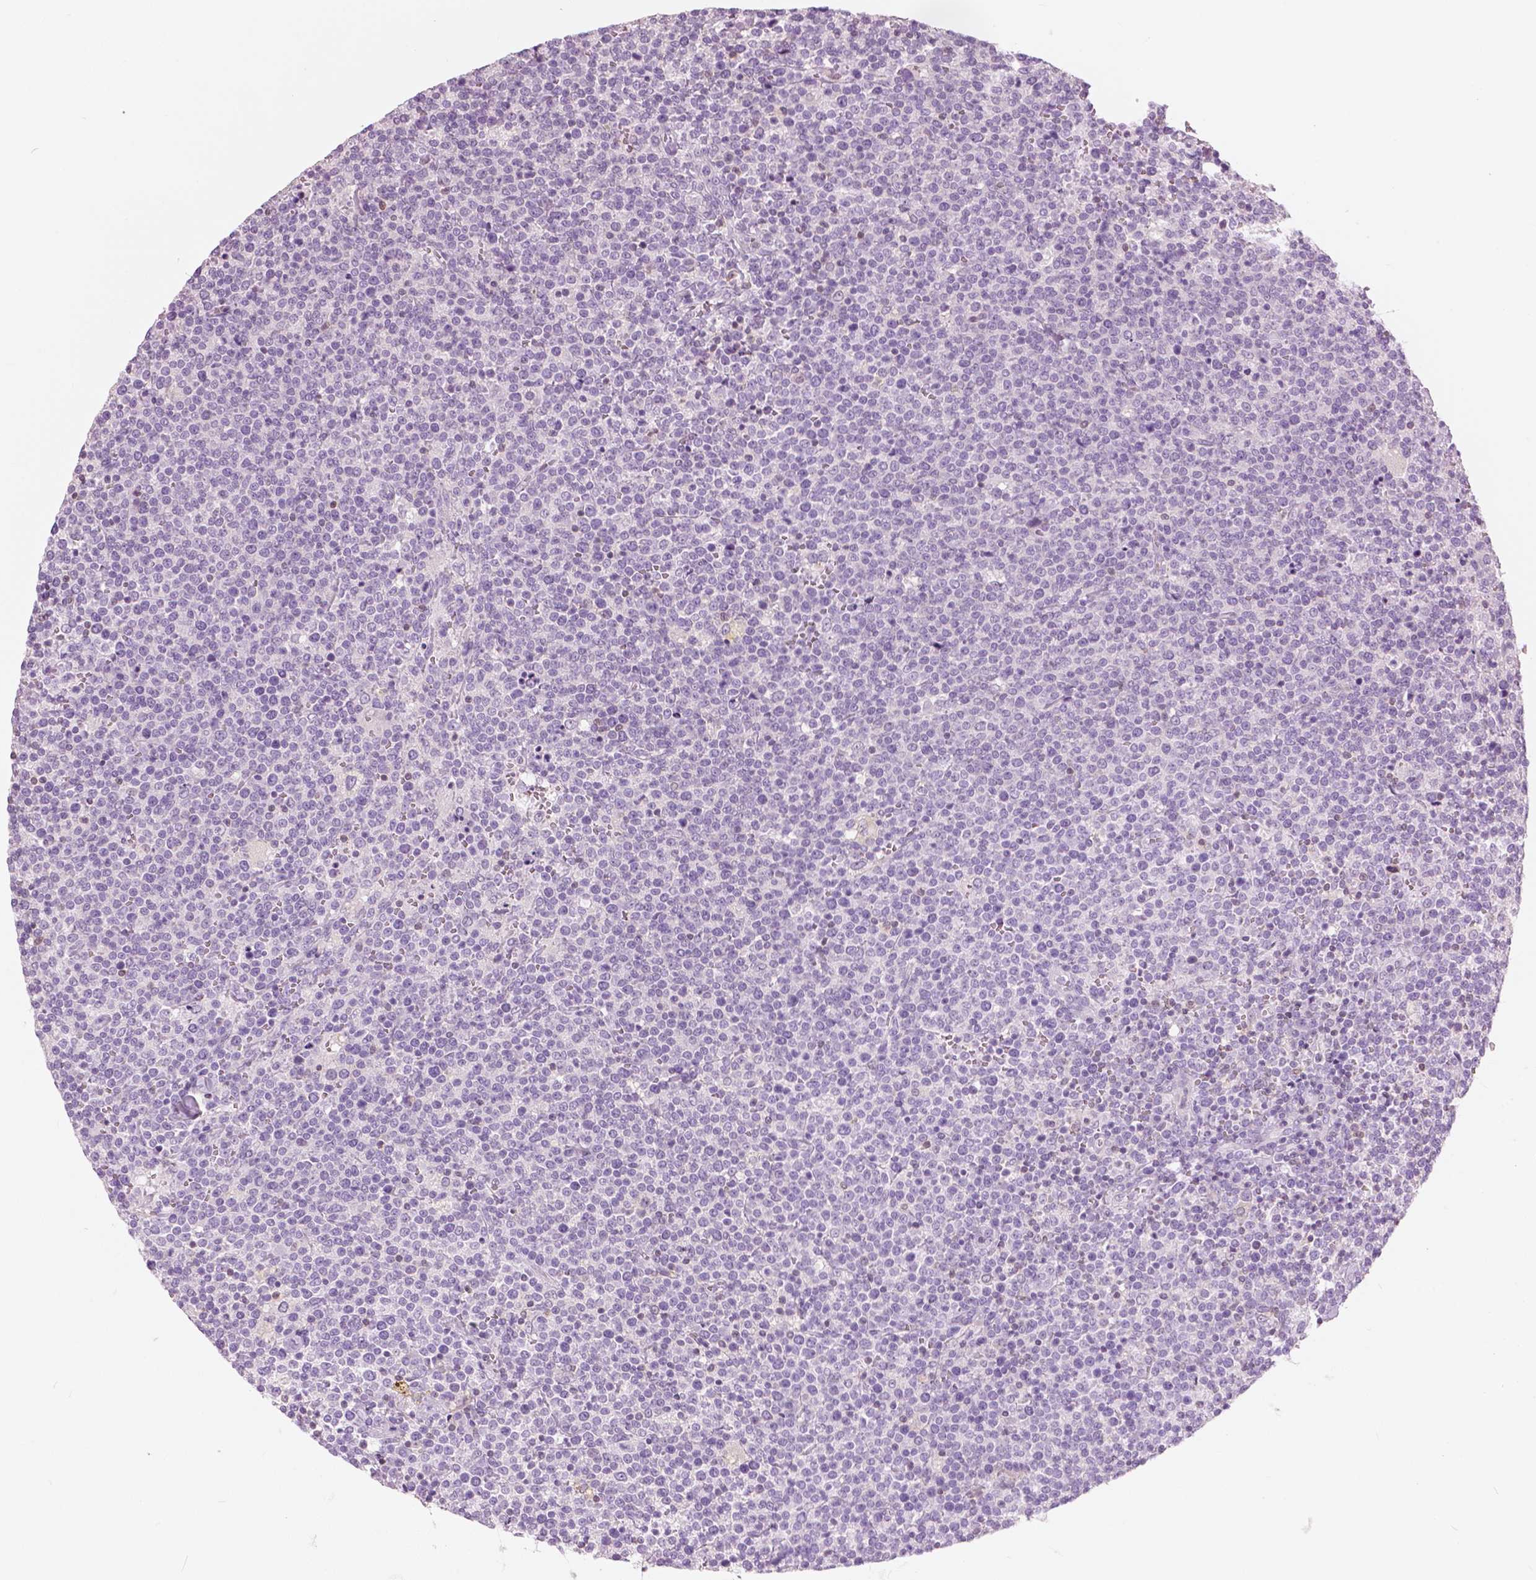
{"staining": {"intensity": "negative", "quantity": "none", "location": "none"}, "tissue": "lymphoma", "cell_type": "Tumor cells", "image_type": "cancer", "snomed": [{"axis": "morphology", "description": "Malignant lymphoma, non-Hodgkin's type, High grade"}, {"axis": "topography", "description": "Lymph node"}], "caption": "This is a photomicrograph of immunohistochemistry (IHC) staining of malignant lymphoma, non-Hodgkin's type (high-grade), which shows no expression in tumor cells.", "gene": "GALM", "patient": {"sex": "male", "age": 61}}